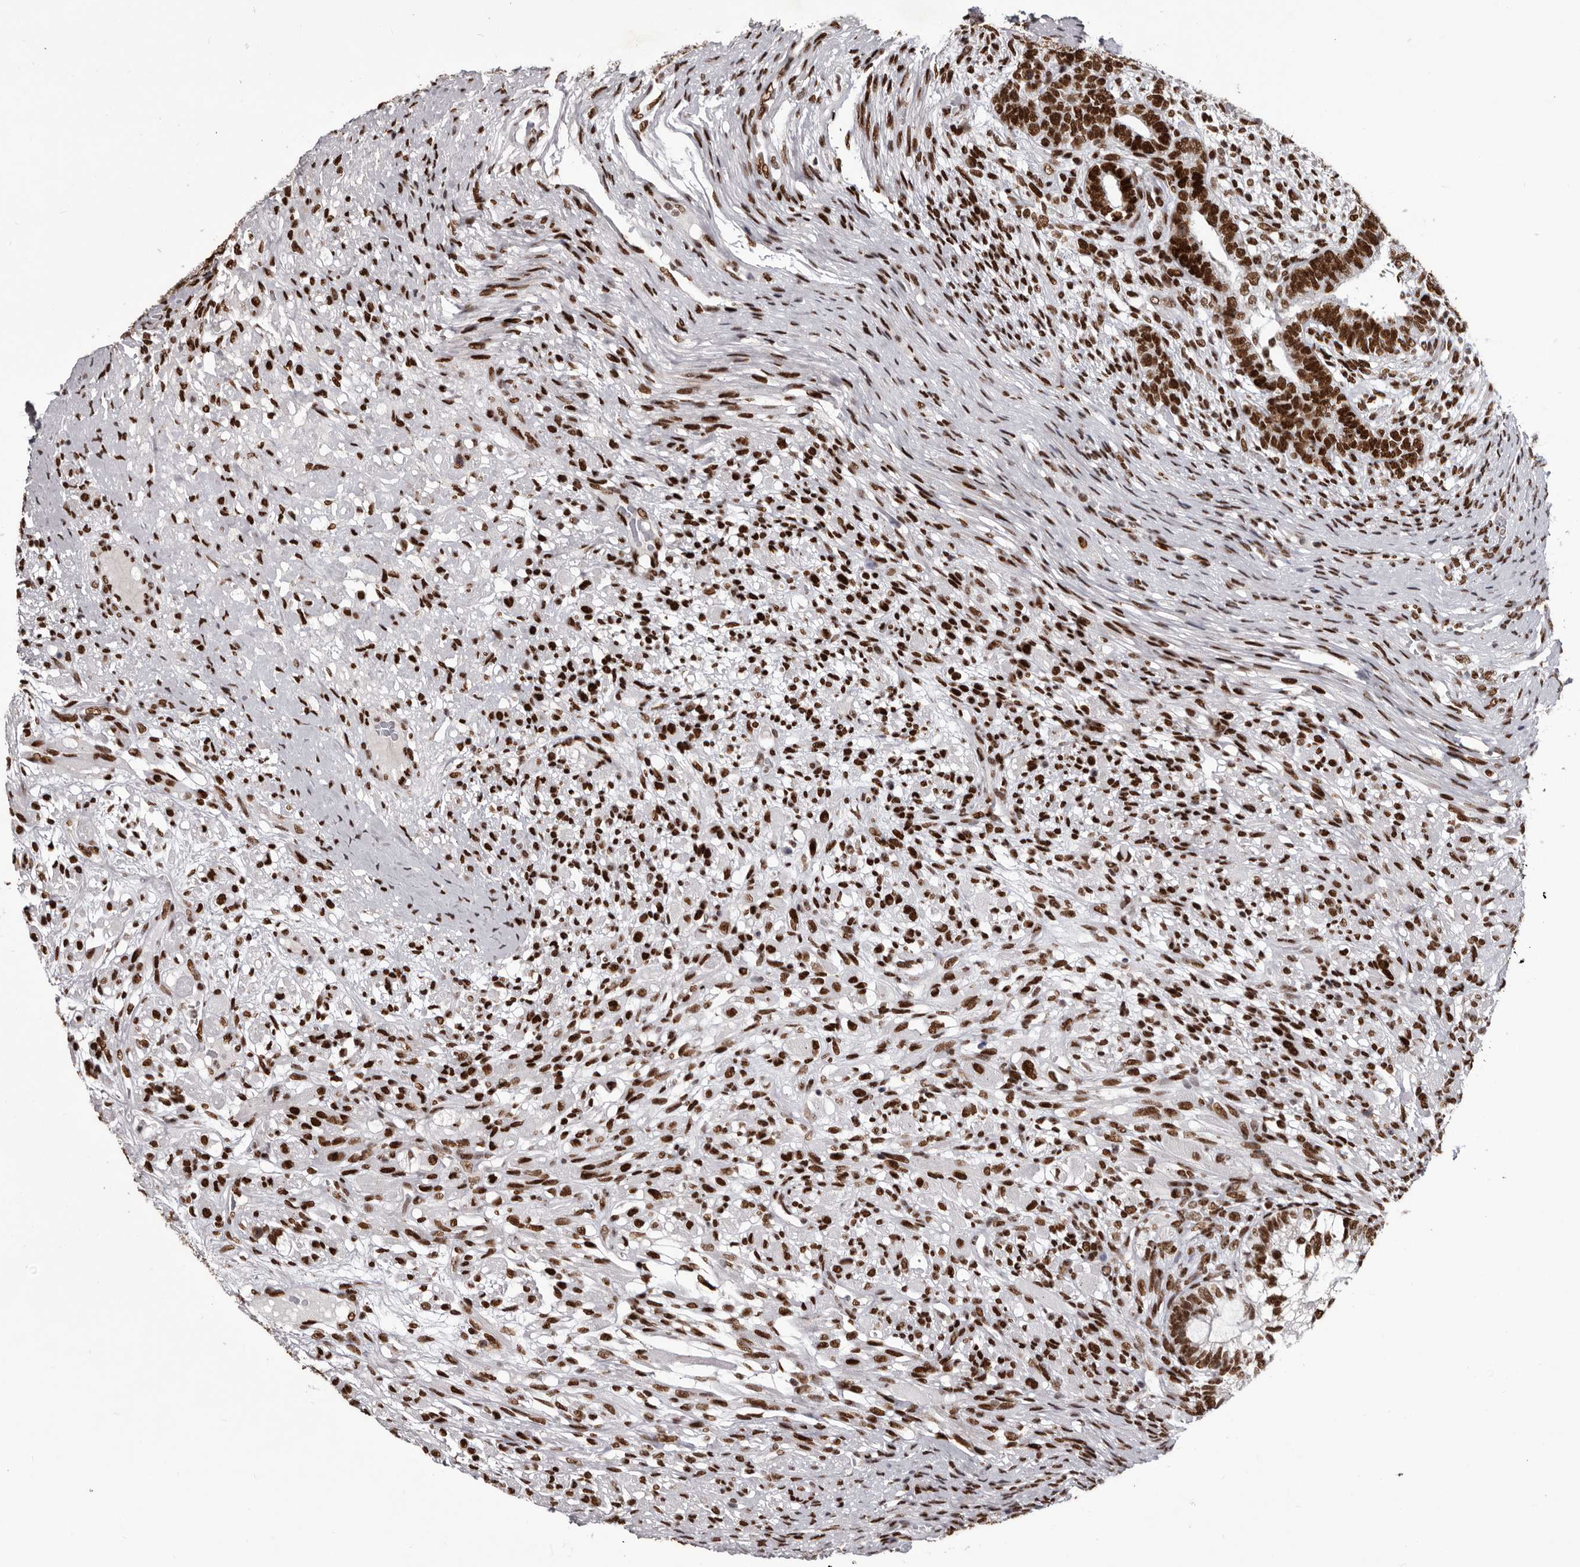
{"staining": {"intensity": "strong", "quantity": ">75%", "location": "nuclear"}, "tissue": "testis cancer", "cell_type": "Tumor cells", "image_type": "cancer", "snomed": [{"axis": "morphology", "description": "Seminoma, NOS"}, {"axis": "morphology", "description": "Carcinoma, Embryonal, NOS"}, {"axis": "topography", "description": "Testis"}], "caption": "Immunohistochemical staining of human seminoma (testis) exhibits high levels of strong nuclear positivity in approximately >75% of tumor cells.", "gene": "NUMA1", "patient": {"sex": "male", "age": 28}}